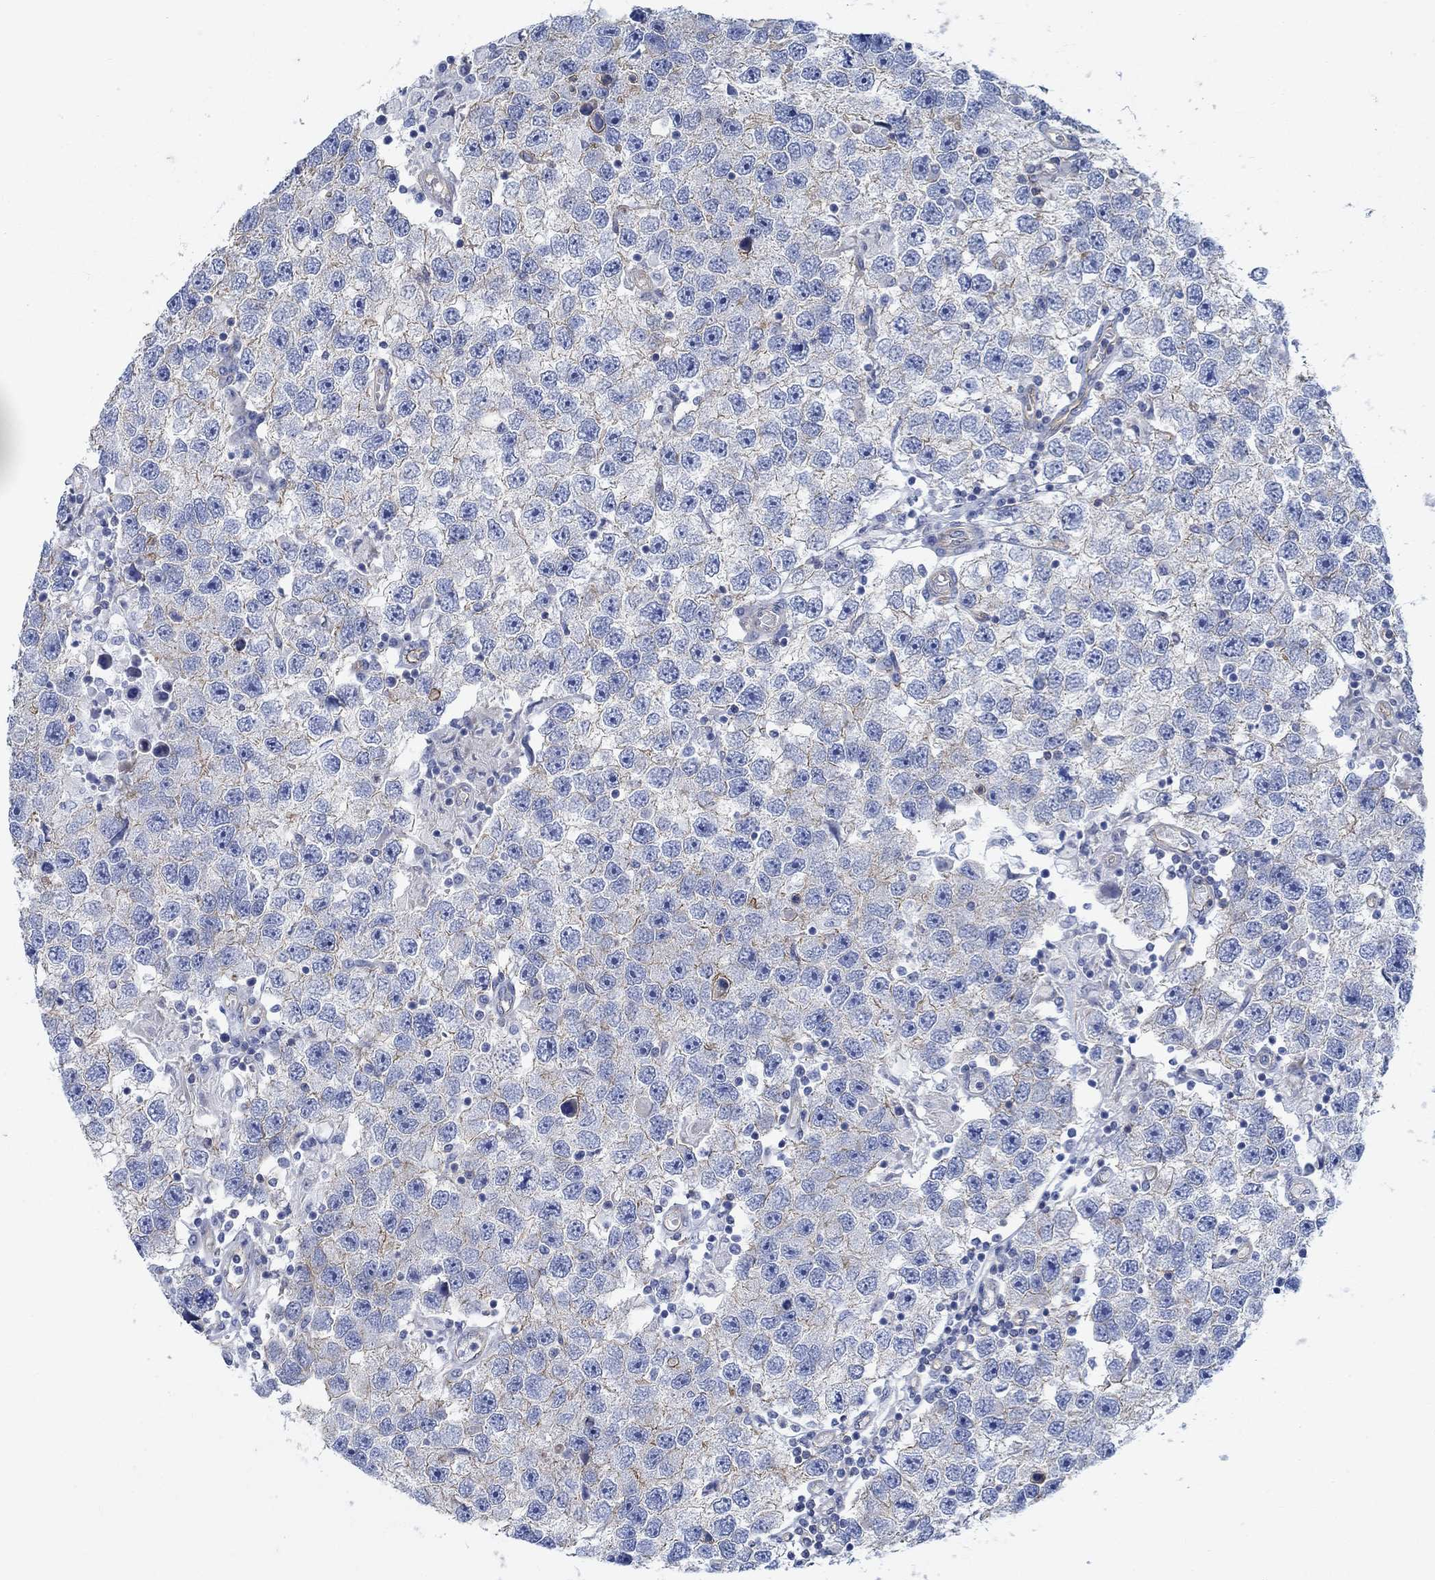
{"staining": {"intensity": "negative", "quantity": "none", "location": "none"}, "tissue": "testis cancer", "cell_type": "Tumor cells", "image_type": "cancer", "snomed": [{"axis": "morphology", "description": "Seminoma, NOS"}, {"axis": "topography", "description": "Testis"}], "caption": "The IHC photomicrograph has no significant positivity in tumor cells of testis cancer (seminoma) tissue.", "gene": "TMEM198", "patient": {"sex": "male", "age": 26}}